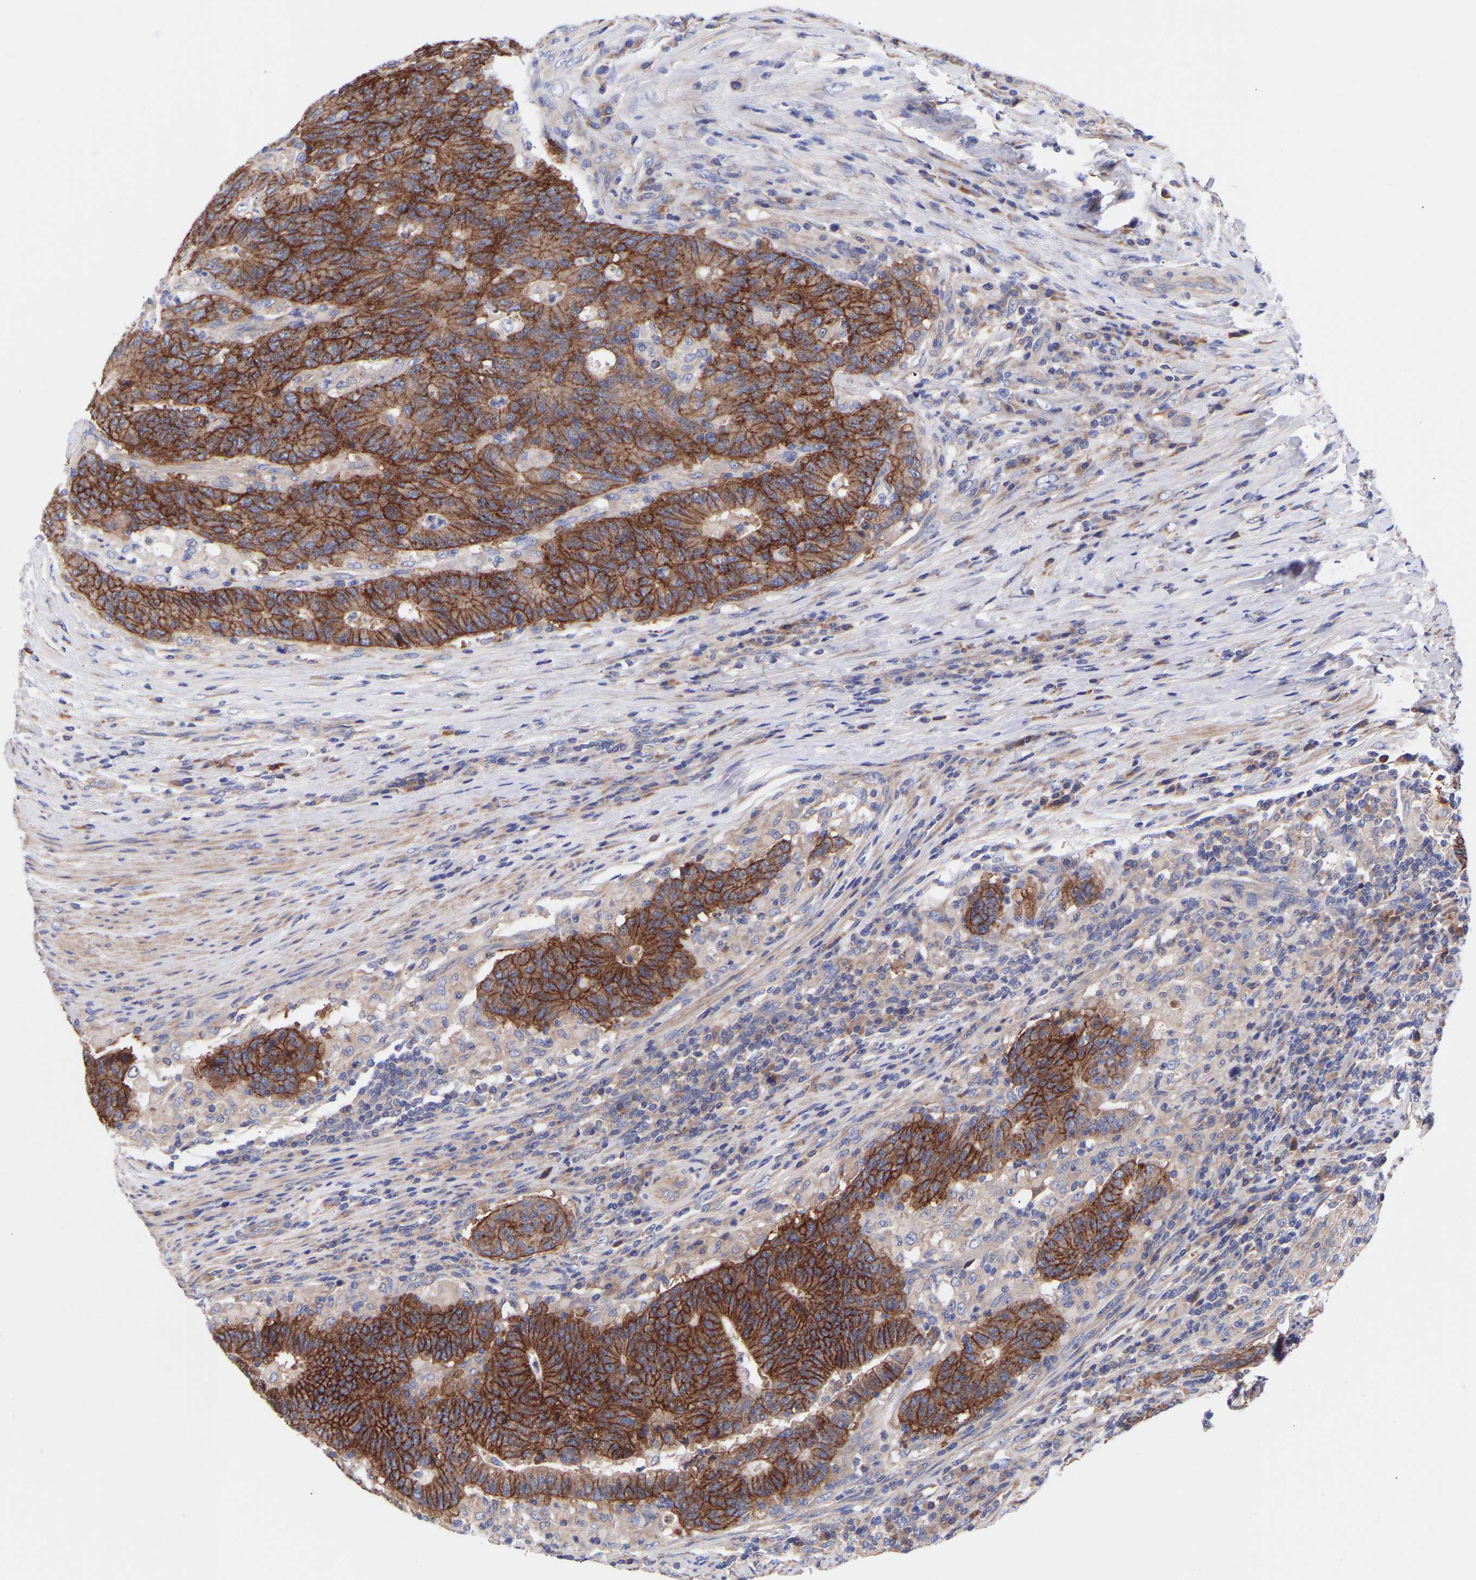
{"staining": {"intensity": "strong", "quantity": ">75%", "location": "cytoplasmic/membranous"}, "tissue": "colorectal cancer", "cell_type": "Tumor cells", "image_type": "cancer", "snomed": [{"axis": "morphology", "description": "Normal tissue, NOS"}, {"axis": "morphology", "description": "Adenocarcinoma, NOS"}, {"axis": "topography", "description": "Colon"}], "caption": "A photomicrograph showing strong cytoplasmic/membranous expression in approximately >75% of tumor cells in adenocarcinoma (colorectal), as visualized by brown immunohistochemical staining.", "gene": "AIMP2", "patient": {"sex": "female", "age": 75}}